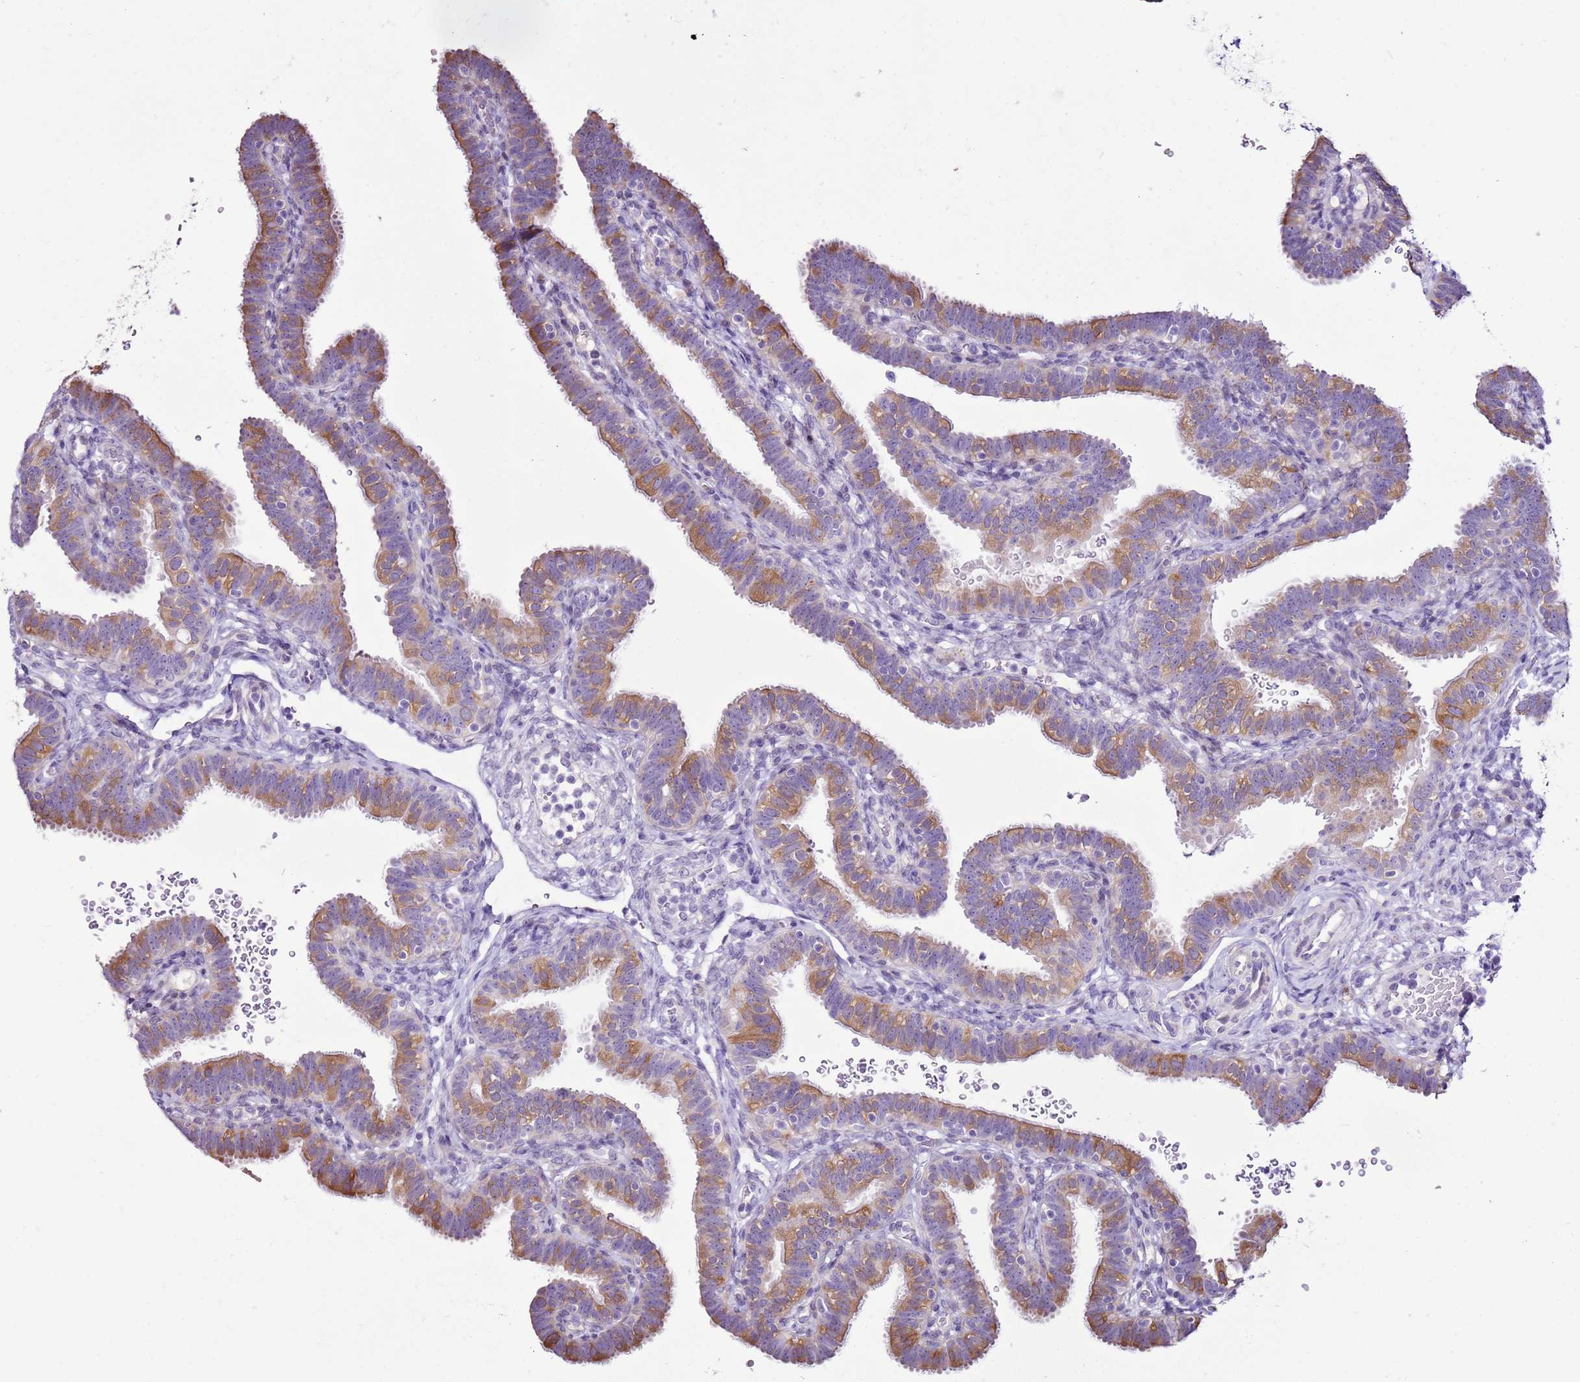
{"staining": {"intensity": "moderate", "quantity": "25%-75%", "location": "cytoplasmic/membranous"}, "tissue": "fallopian tube", "cell_type": "Glandular cells", "image_type": "normal", "snomed": [{"axis": "morphology", "description": "Normal tissue, NOS"}, {"axis": "topography", "description": "Fallopian tube"}], "caption": "An immunohistochemistry micrograph of unremarkable tissue is shown. Protein staining in brown labels moderate cytoplasmic/membranous positivity in fallopian tube within glandular cells.", "gene": "SLC38A5", "patient": {"sex": "female", "age": 41}}